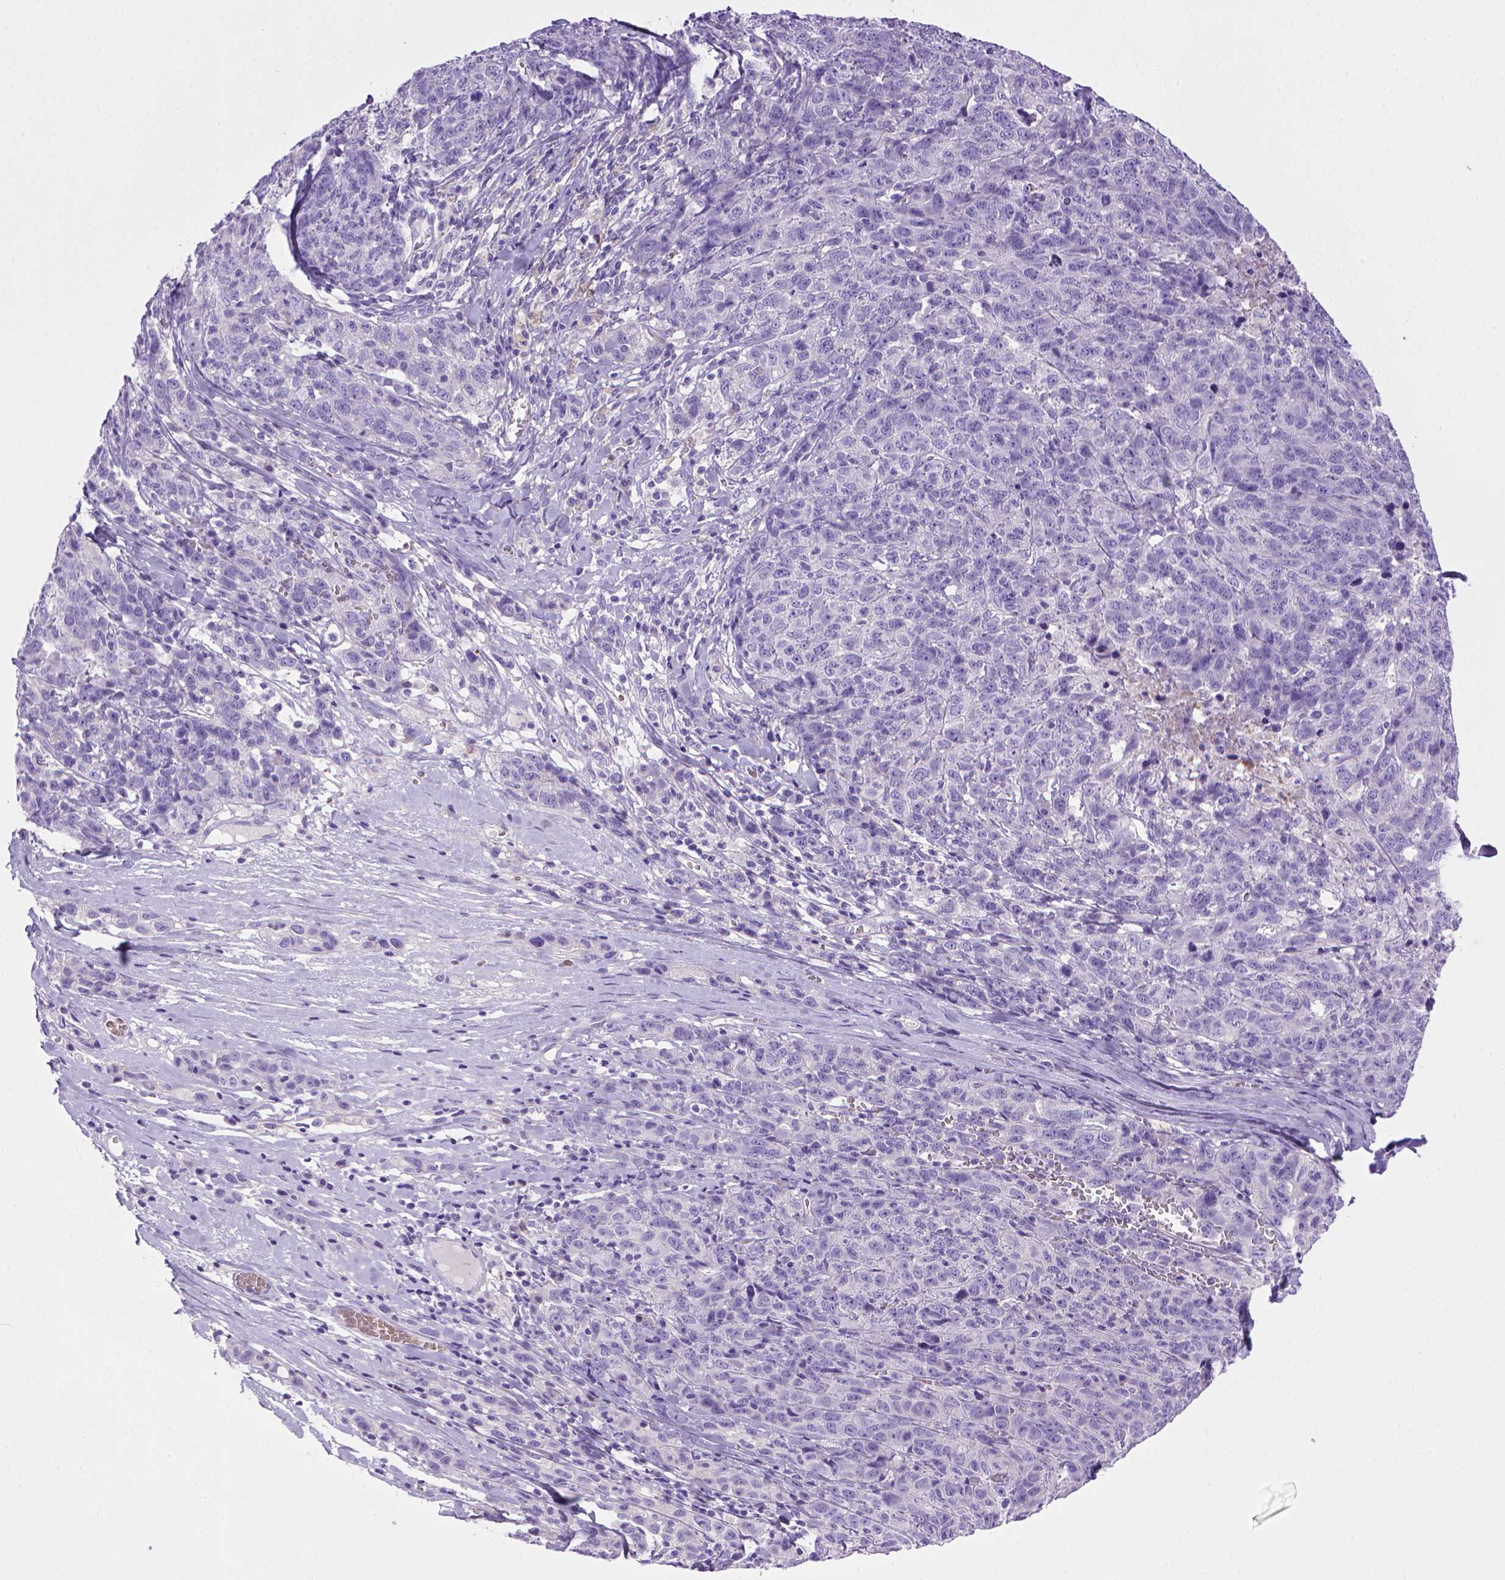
{"staining": {"intensity": "negative", "quantity": "none", "location": "none"}, "tissue": "ovarian cancer", "cell_type": "Tumor cells", "image_type": "cancer", "snomed": [{"axis": "morphology", "description": "Cystadenocarcinoma, serous, NOS"}, {"axis": "topography", "description": "Ovary"}], "caption": "The image reveals no significant expression in tumor cells of ovarian cancer (serous cystadenocarcinoma).", "gene": "BAAT", "patient": {"sex": "female", "age": 71}}